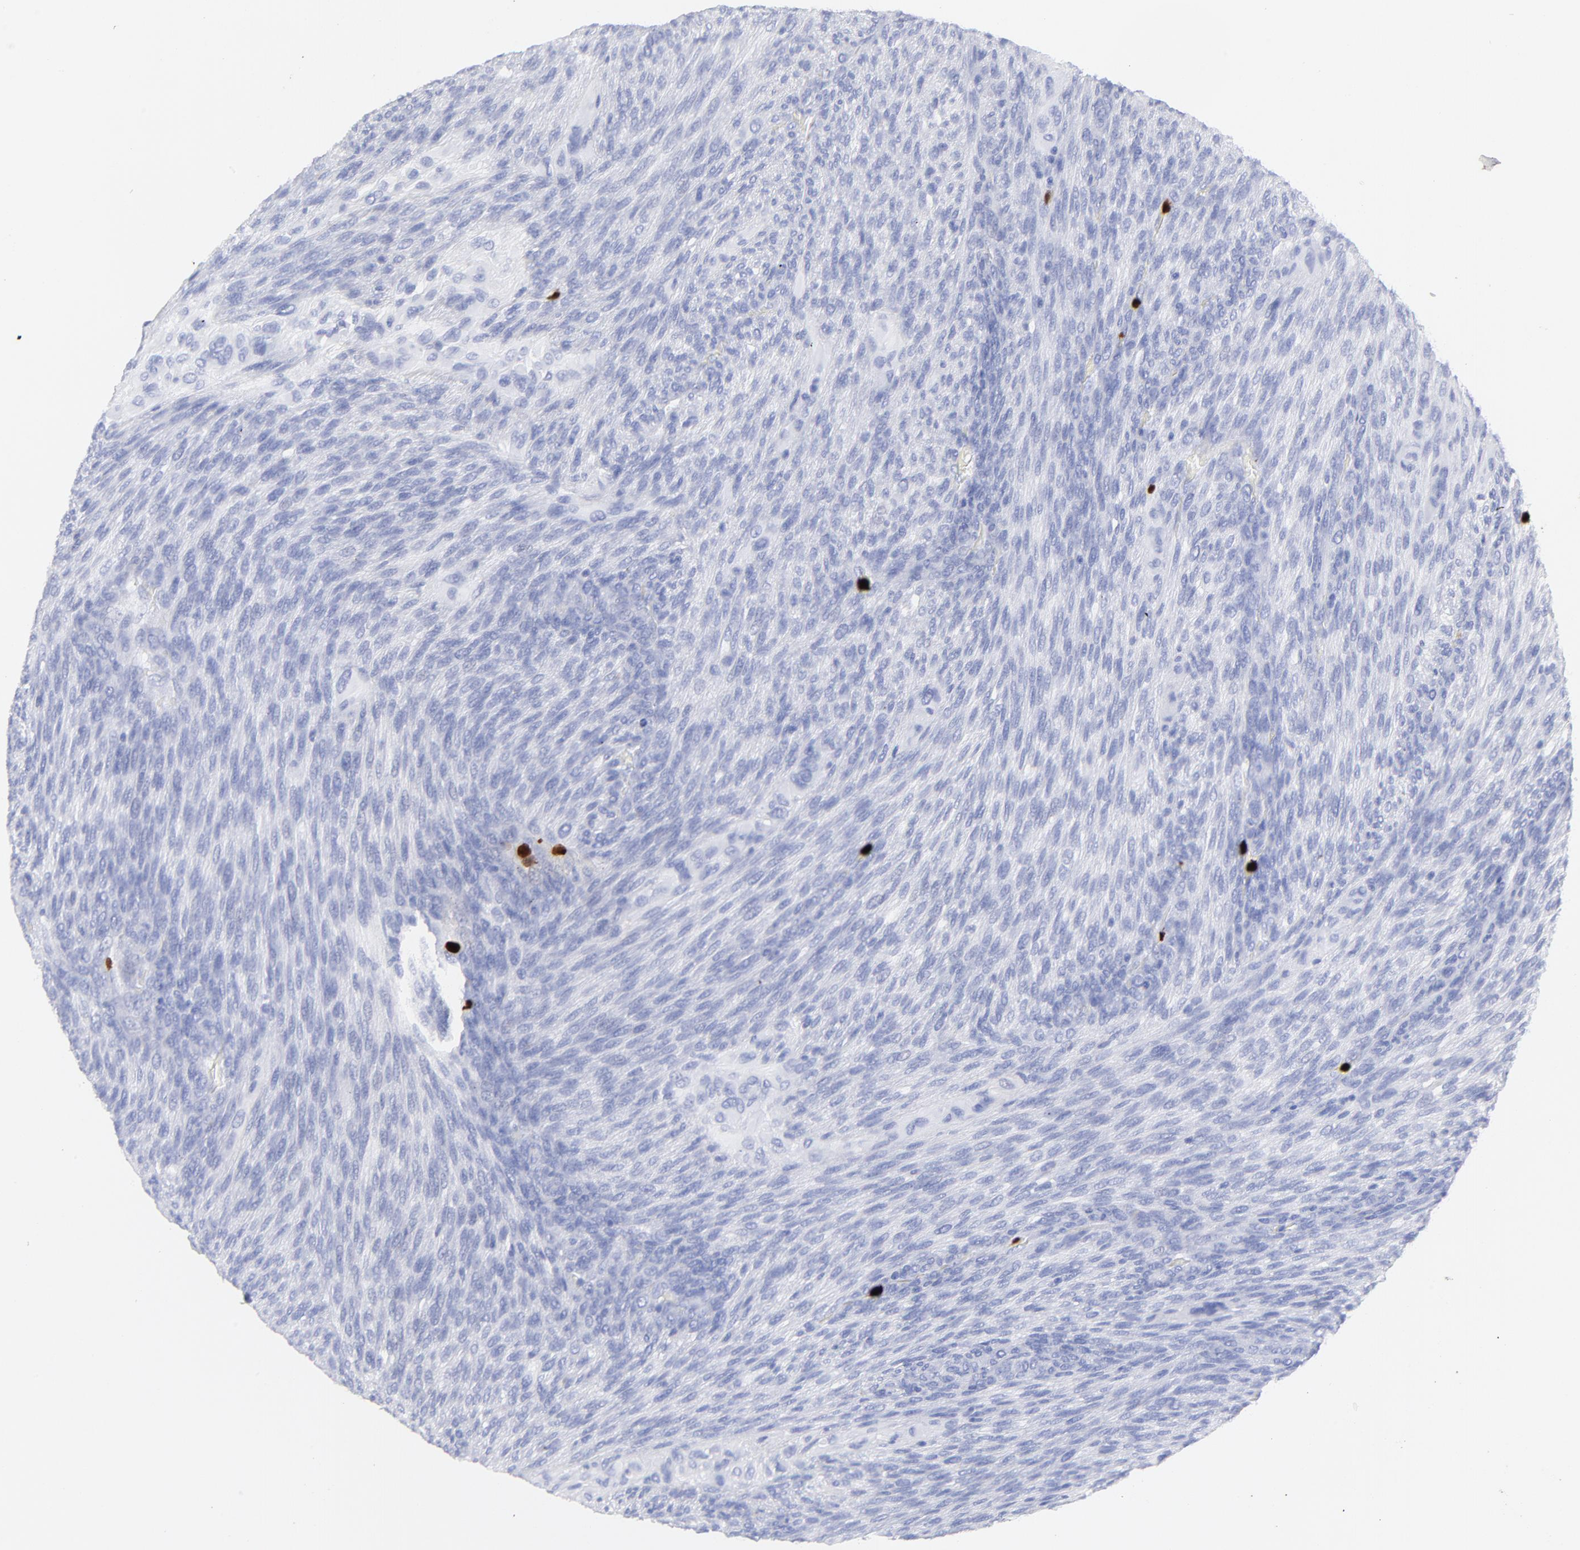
{"staining": {"intensity": "negative", "quantity": "none", "location": "none"}, "tissue": "glioma", "cell_type": "Tumor cells", "image_type": "cancer", "snomed": [{"axis": "morphology", "description": "Glioma, malignant, High grade"}, {"axis": "topography", "description": "Cerebral cortex"}], "caption": "High-grade glioma (malignant) was stained to show a protein in brown. There is no significant staining in tumor cells. (DAB (3,3'-diaminobenzidine) immunohistochemistry (IHC) with hematoxylin counter stain).", "gene": "S100A12", "patient": {"sex": "female", "age": 55}}